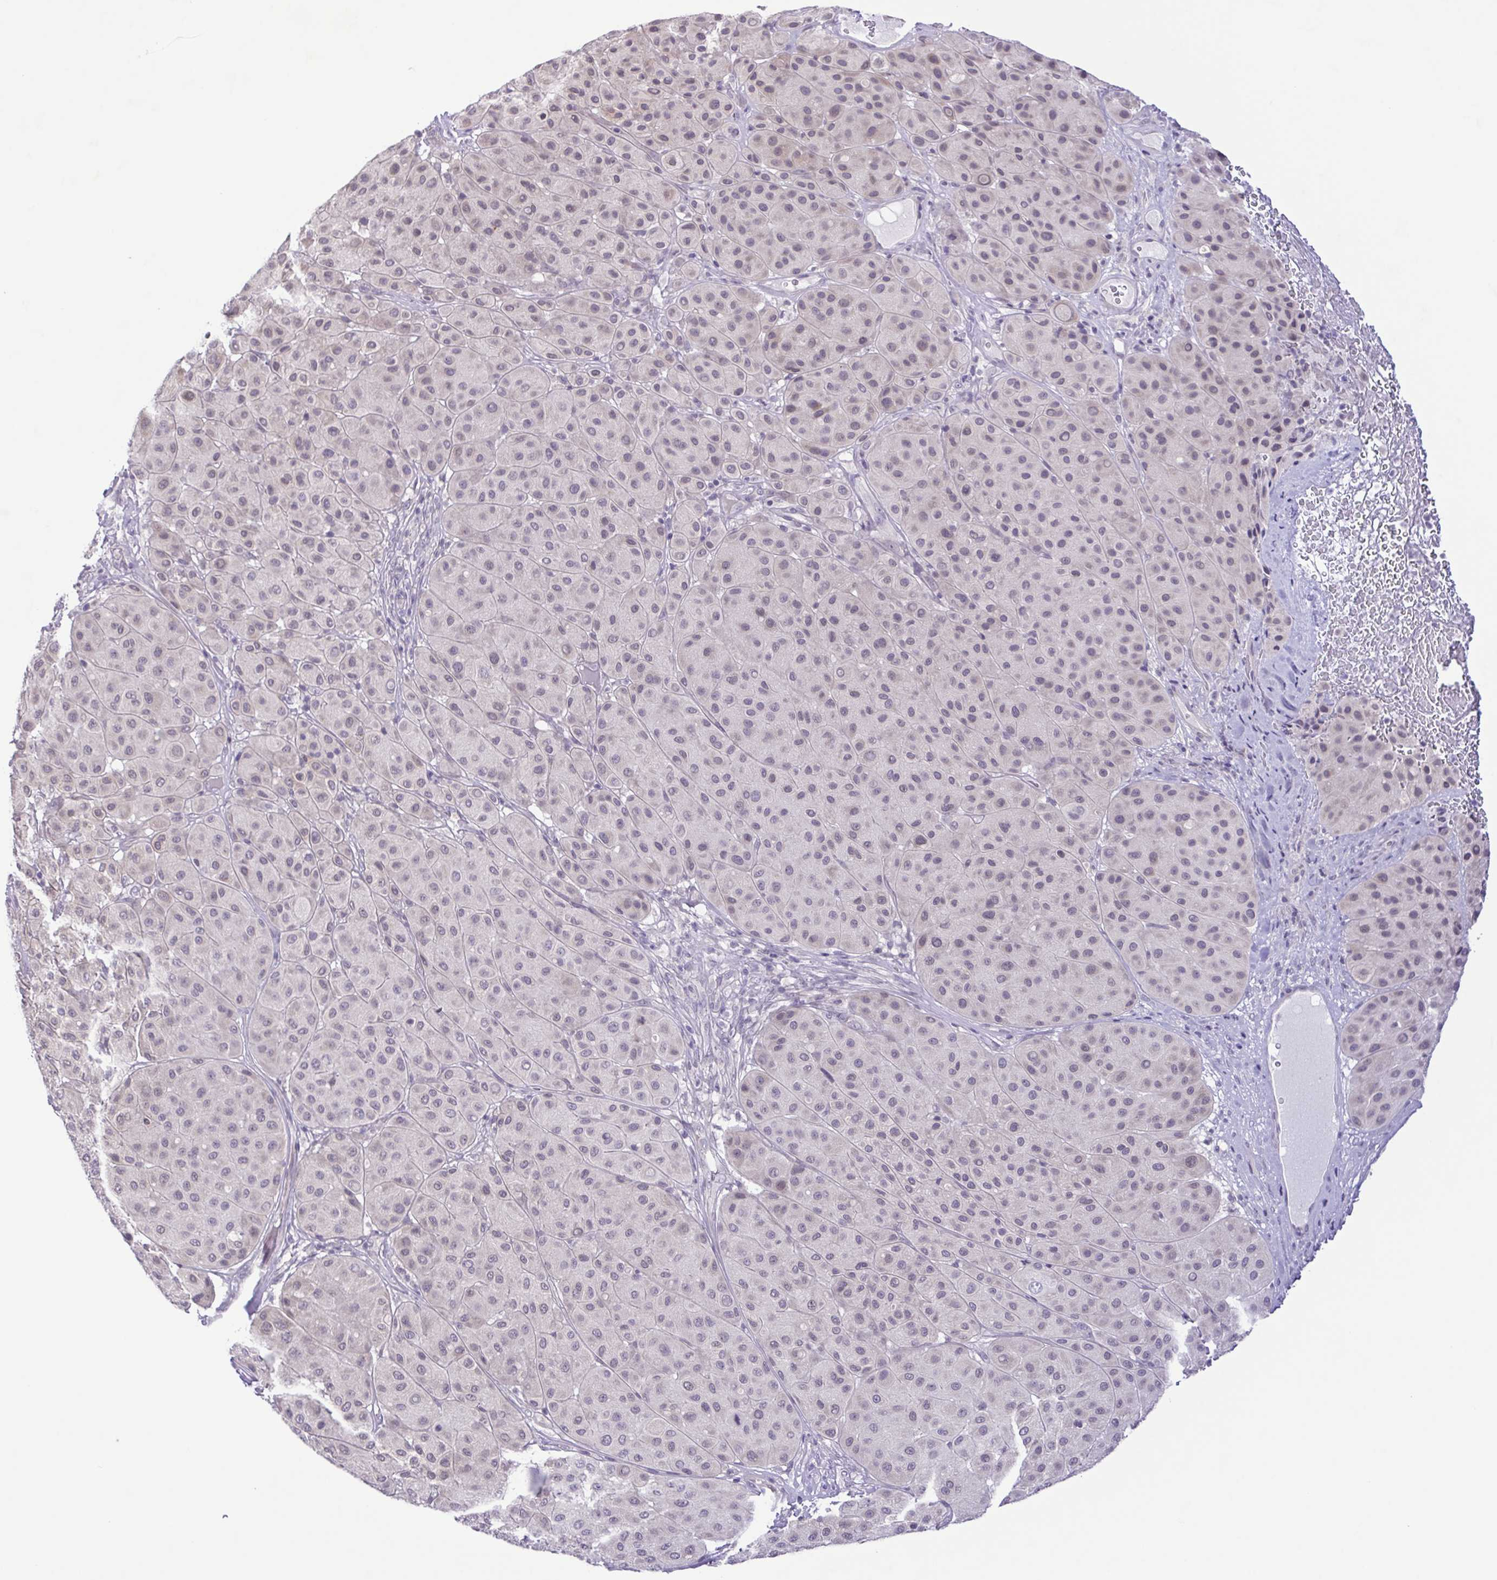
{"staining": {"intensity": "weak", "quantity": "25%-75%", "location": "nuclear"}, "tissue": "melanoma", "cell_type": "Tumor cells", "image_type": "cancer", "snomed": [{"axis": "morphology", "description": "Malignant melanoma, Metastatic site"}, {"axis": "topography", "description": "Smooth muscle"}], "caption": "This photomicrograph reveals melanoma stained with IHC to label a protein in brown. The nuclear of tumor cells show weak positivity for the protein. Nuclei are counter-stained blue.", "gene": "IL1RN", "patient": {"sex": "male", "age": 41}}